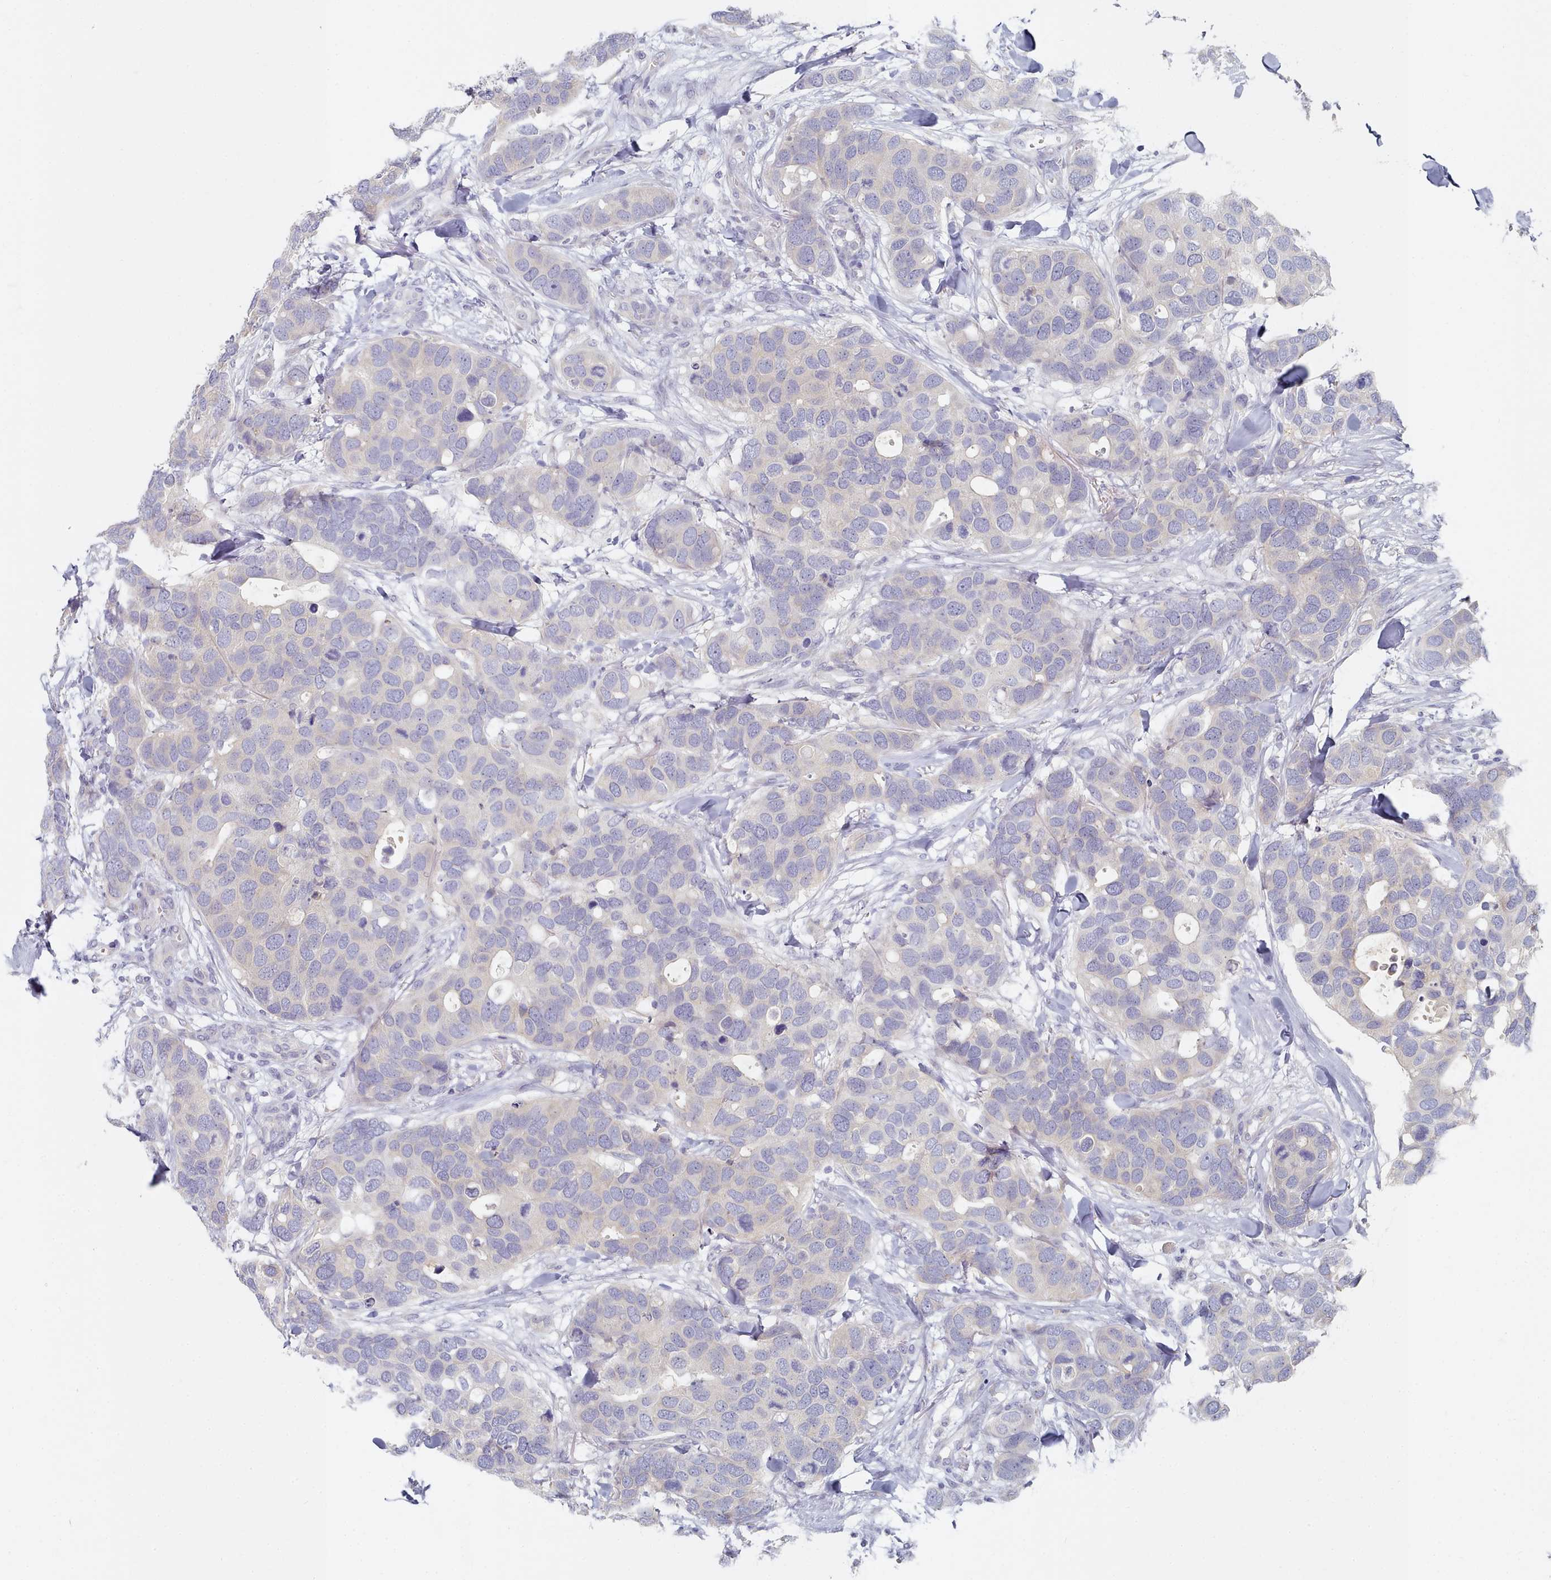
{"staining": {"intensity": "negative", "quantity": "none", "location": "none"}, "tissue": "breast cancer", "cell_type": "Tumor cells", "image_type": "cancer", "snomed": [{"axis": "morphology", "description": "Duct carcinoma"}, {"axis": "topography", "description": "Breast"}], "caption": "Immunohistochemistry micrograph of human breast cancer (intraductal carcinoma) stained for a protein (brown), which displays no staining in tumor cells.", "gene": "TYW1B", "patient": {"sex": "female", "age": 83}}